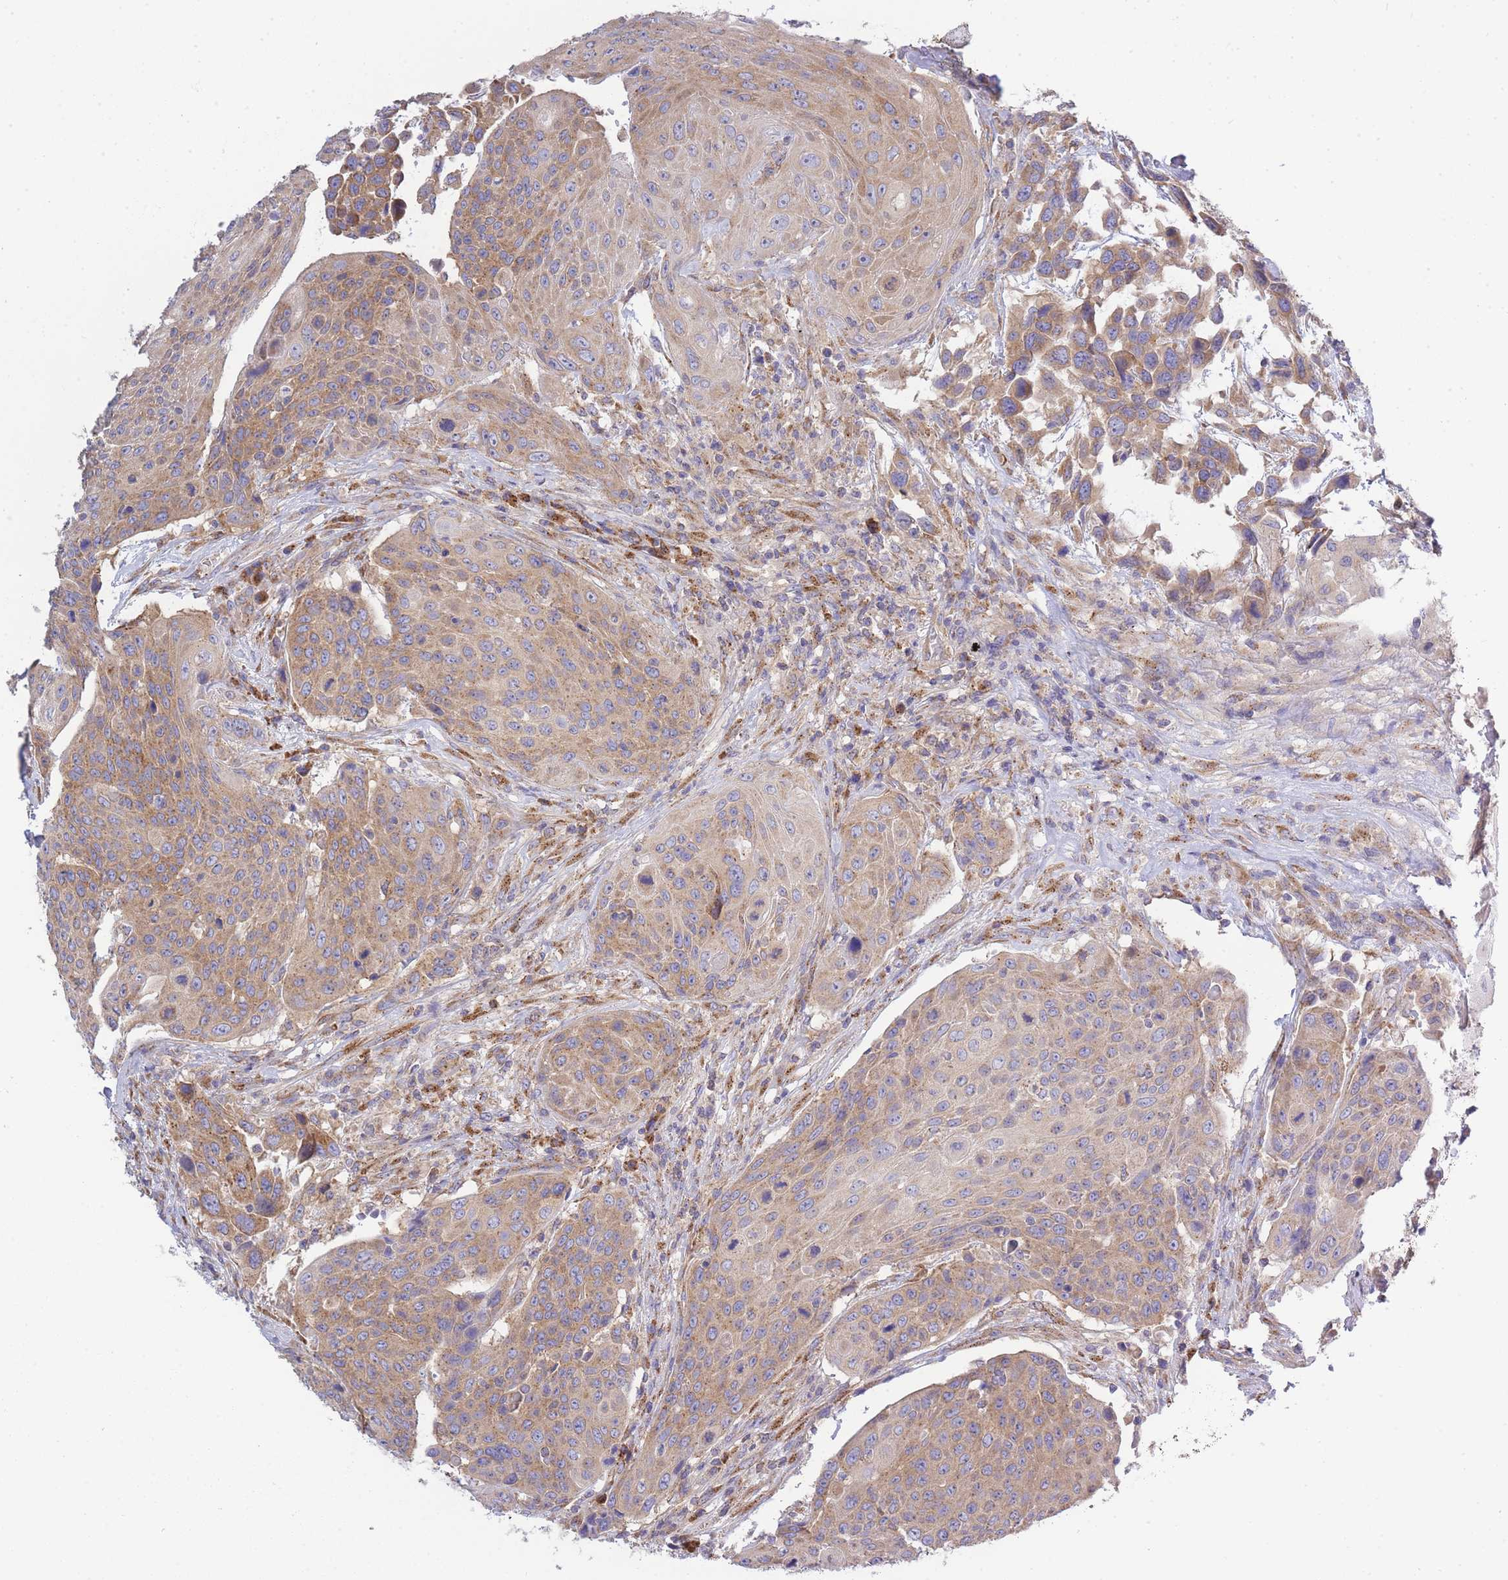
{"staining": {"intensity": "moderate", "quantity": "25%-75%", "location": "cytoplasmic/membranous"}, "tissue": "urothelial cancer", "cell_type": "Tumor cells", "image_type": "cancer", "snomed": [{"axis": "morphology", "description": "Urothelial carcinoma, High grade"}, {"axis": "topography", "description": "Urinary bladder"}], "caption": "A micrograph showing moderate cytoplasmic/membranous positivity in about 25%-75% of tumor cells in urothelial carcinoma (high-grade), as visualized by brown immunohistochemical staining.", "gene": "COPG2", "patient": {"sex": "female", "age": 70}}